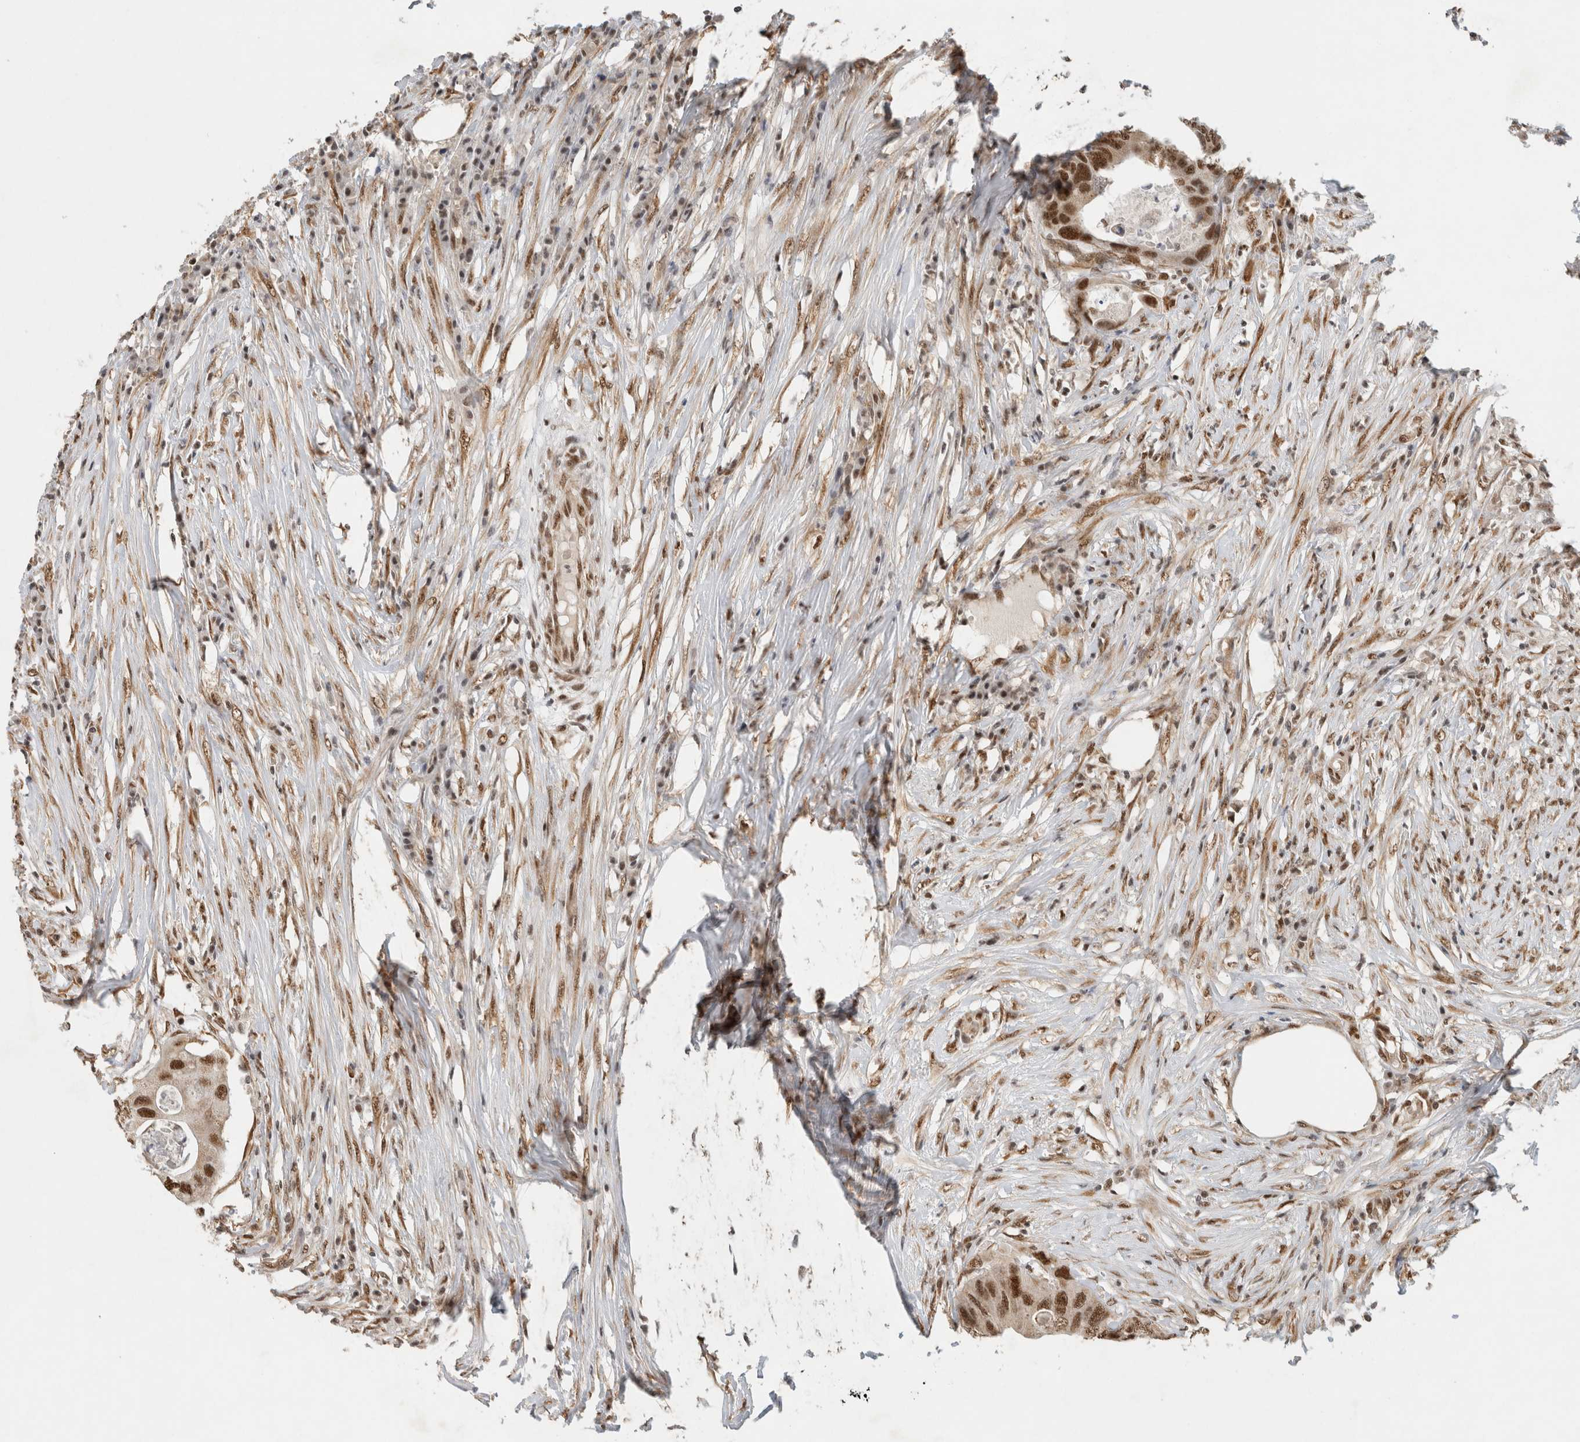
{"staining": {"intensity": "strong", "quantity": ">75%", "location": "nuclear"}, "tissue": "colorectal cancer", "cell_type": "Tumor cells", "image_type": "cancer", "snomed": [{"axis": "morphology", "description": "Adenocarcinoma, NOS"}, {"axis": "topography", "description": "Colon"}], "caption": "Strong nuclear staining is identified in about >75% of tumor cells in colorectal cancer.", "gene": "DDX42", "patient": {"sex": "male", "age": 71}}